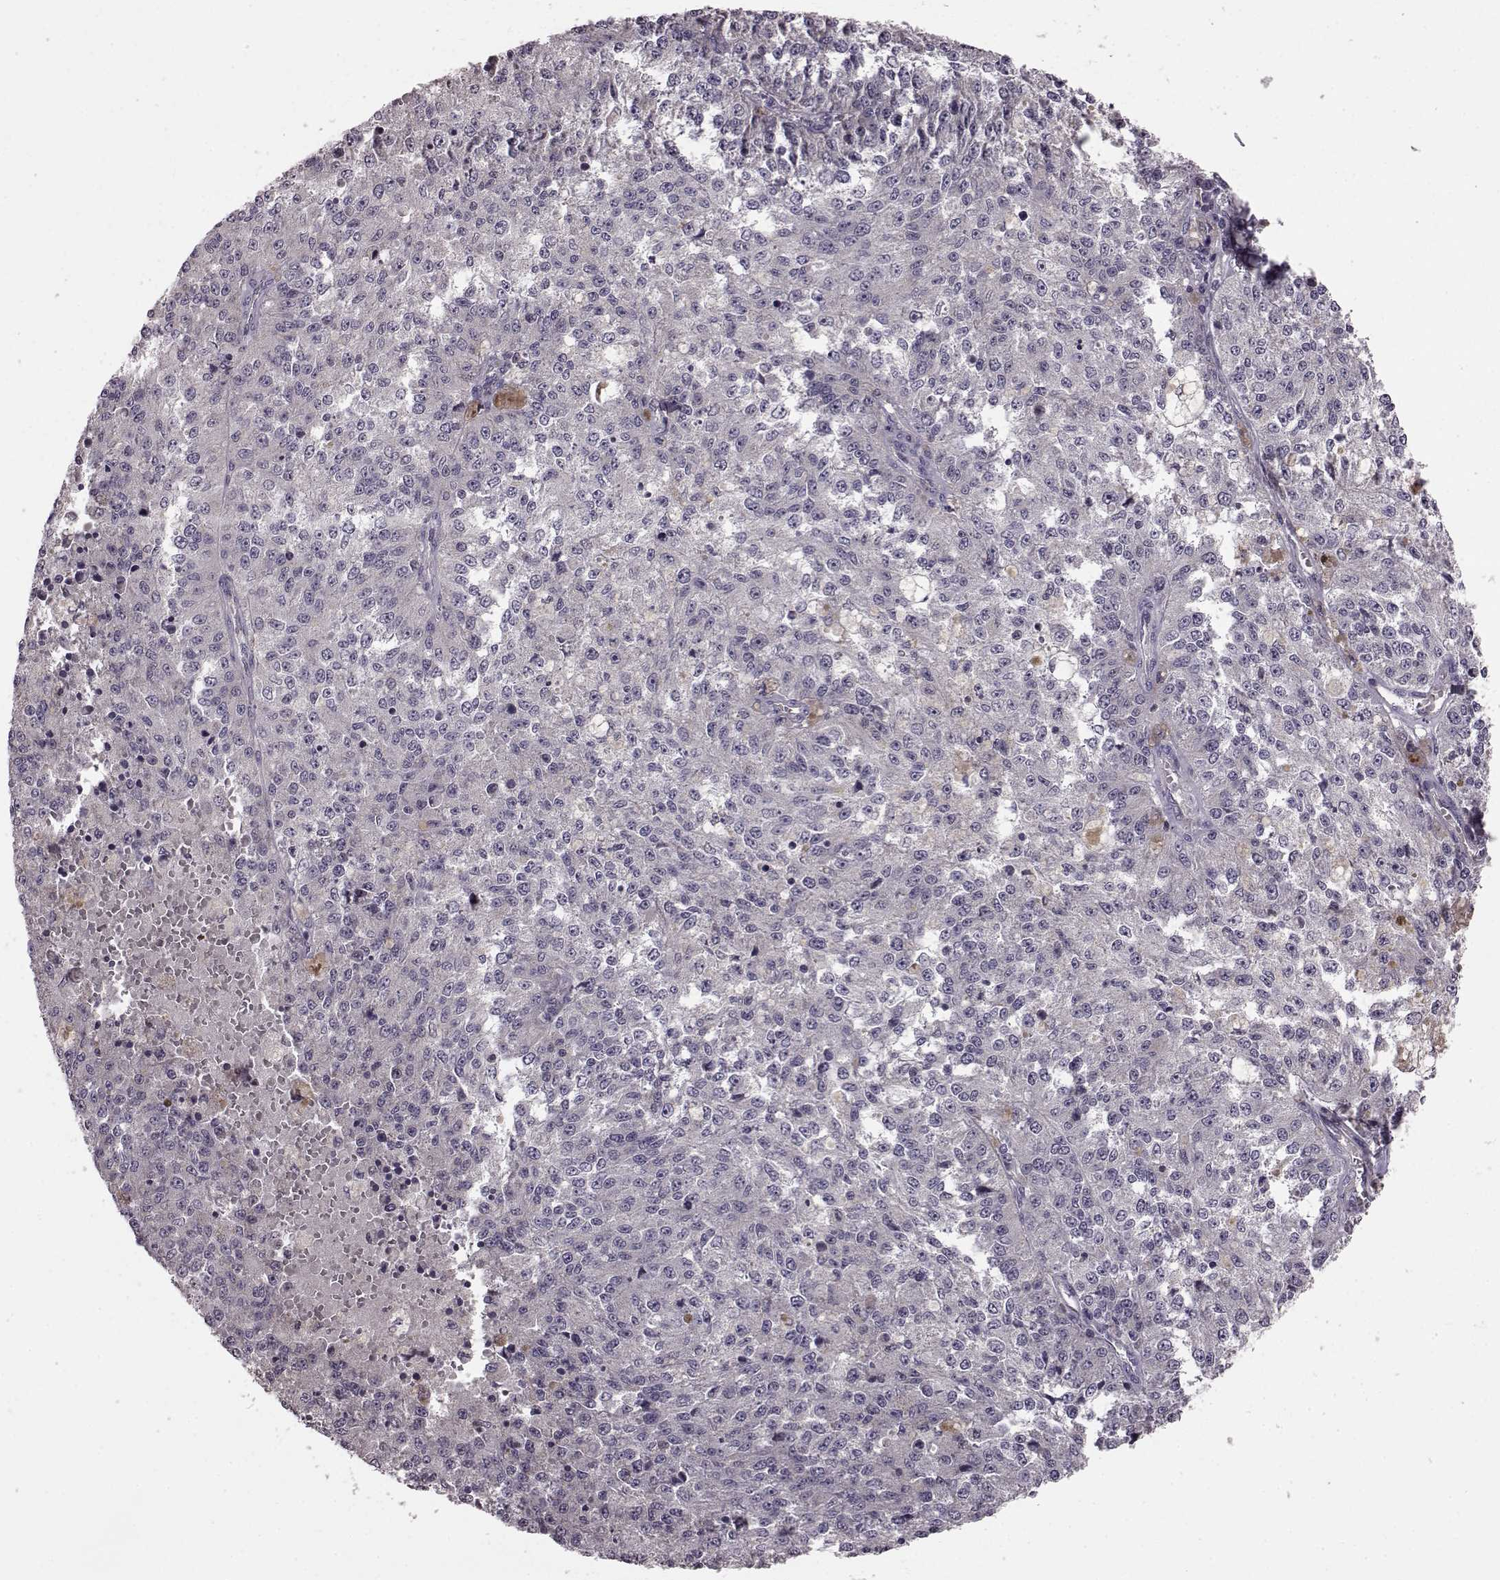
{"staining": {"intensity": "negative", "quantity": "none", "location": "none"}, "tissue": "melanoma", "cell_type": "Tumor cells", "image_type": "cancer", "snomed": [{"axis": "morphology", "description": "Malignant melanoma, Metastatic site"}, {"axis": "topography", "description": "Lymph node"}], "caption": "This image is of melanoma stained with IHC to label a protein in brown with the nuclei are counter-stained blue. There is no positivity in tumor cells.", "gene": "CDC42SE1", "patient": {"sex": "female", "age": 64}}